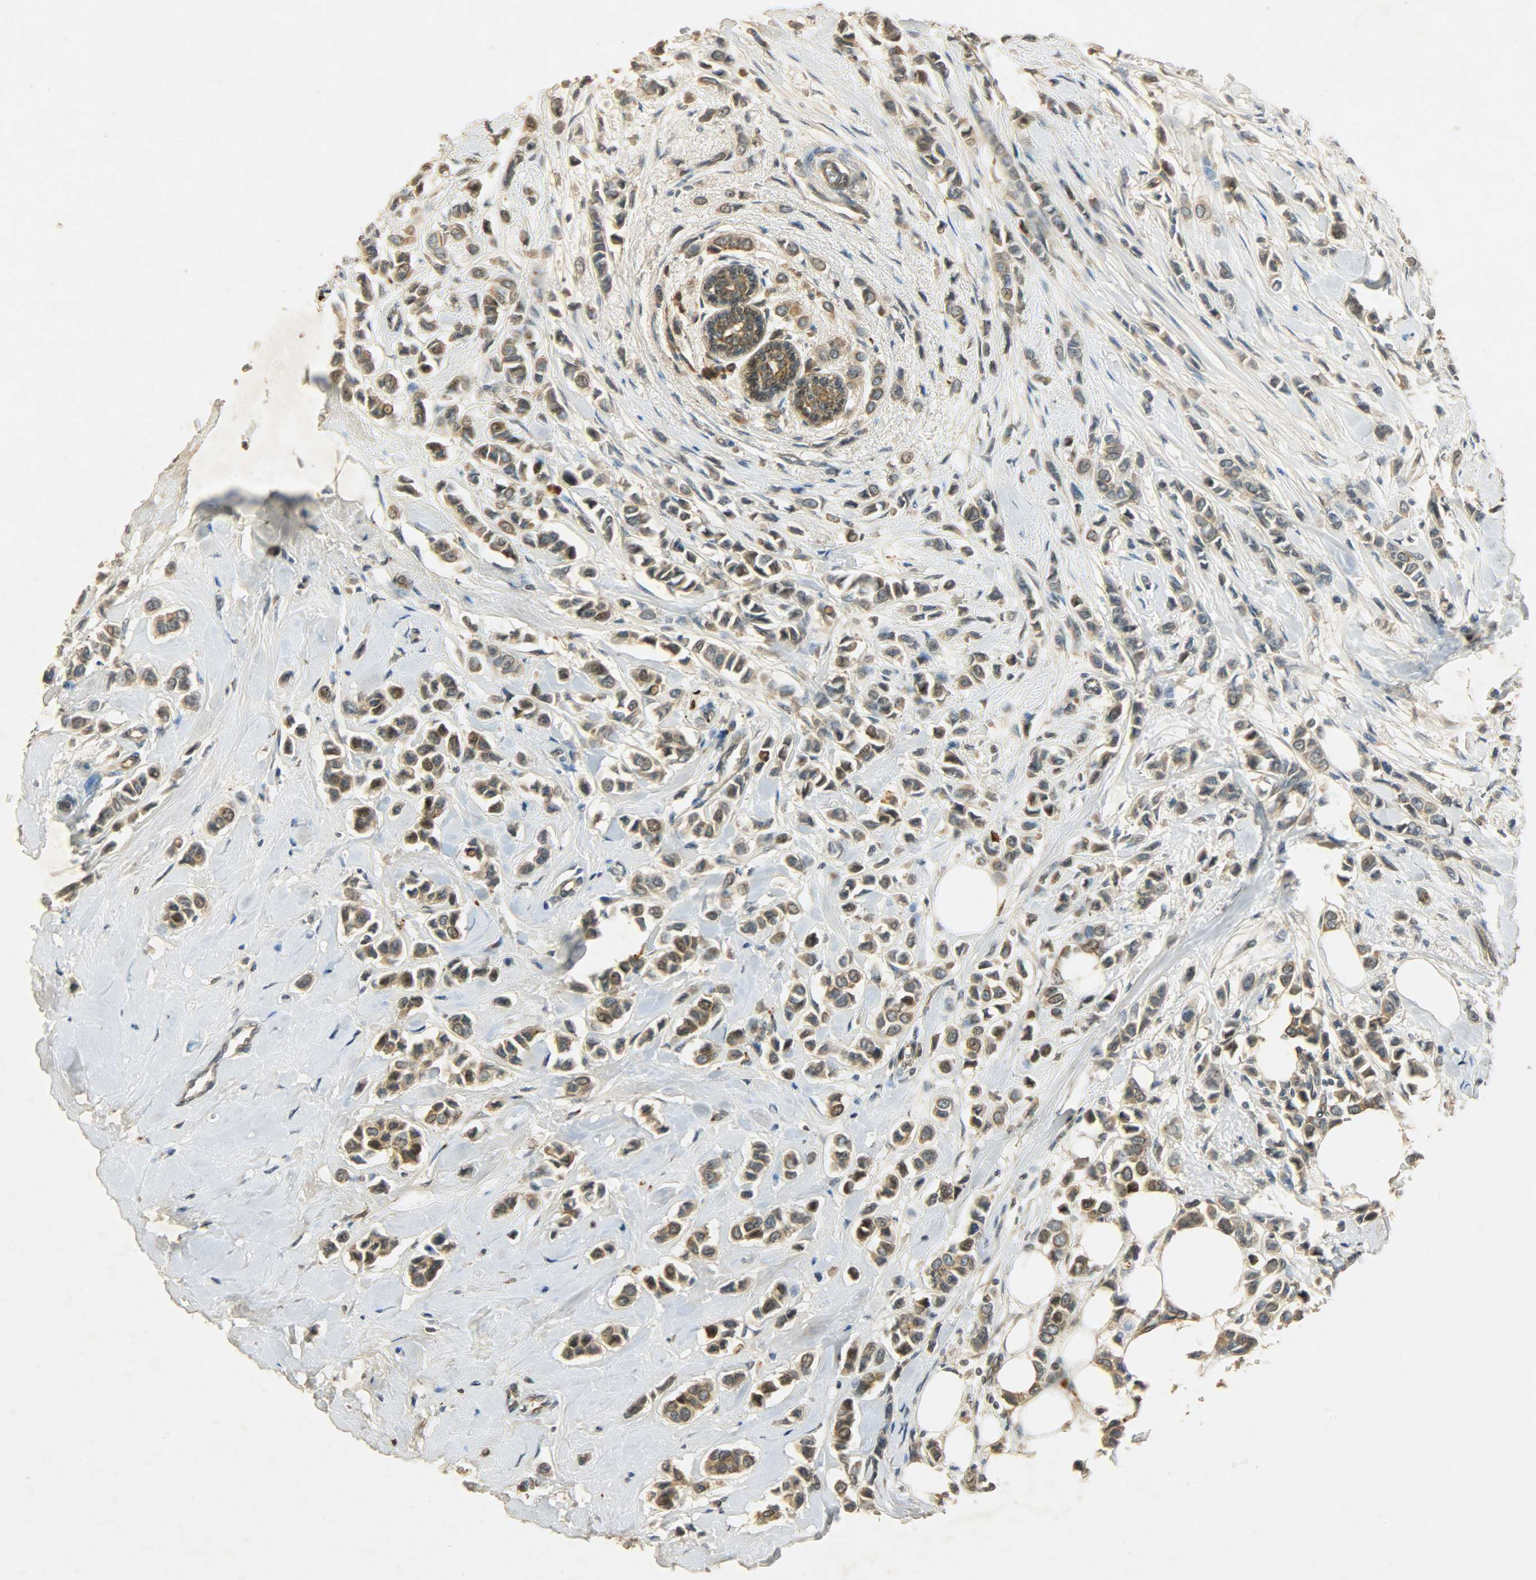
{"staining": {"intensity": "moderate", "quantity": ">75%", "location": "cytoplasmic/membranous"}, "tissue": "breast cancer", "cell_type": "Tumor cells", "image_type": "cancer", "snomed": [{"axis": "morphology", "description": "Lobular carcinoma"}, {"axis": "topography", "description": "Breast"}], "caption": "This histopathology image demonstrates IHC staining of breast lobular carcinoma, with medium moderate cytoplasmic/membranous positivity in about >75% of tumor cells.", "gene": "ATP2B1", "patient": {"sex": "female", "age": 51}}